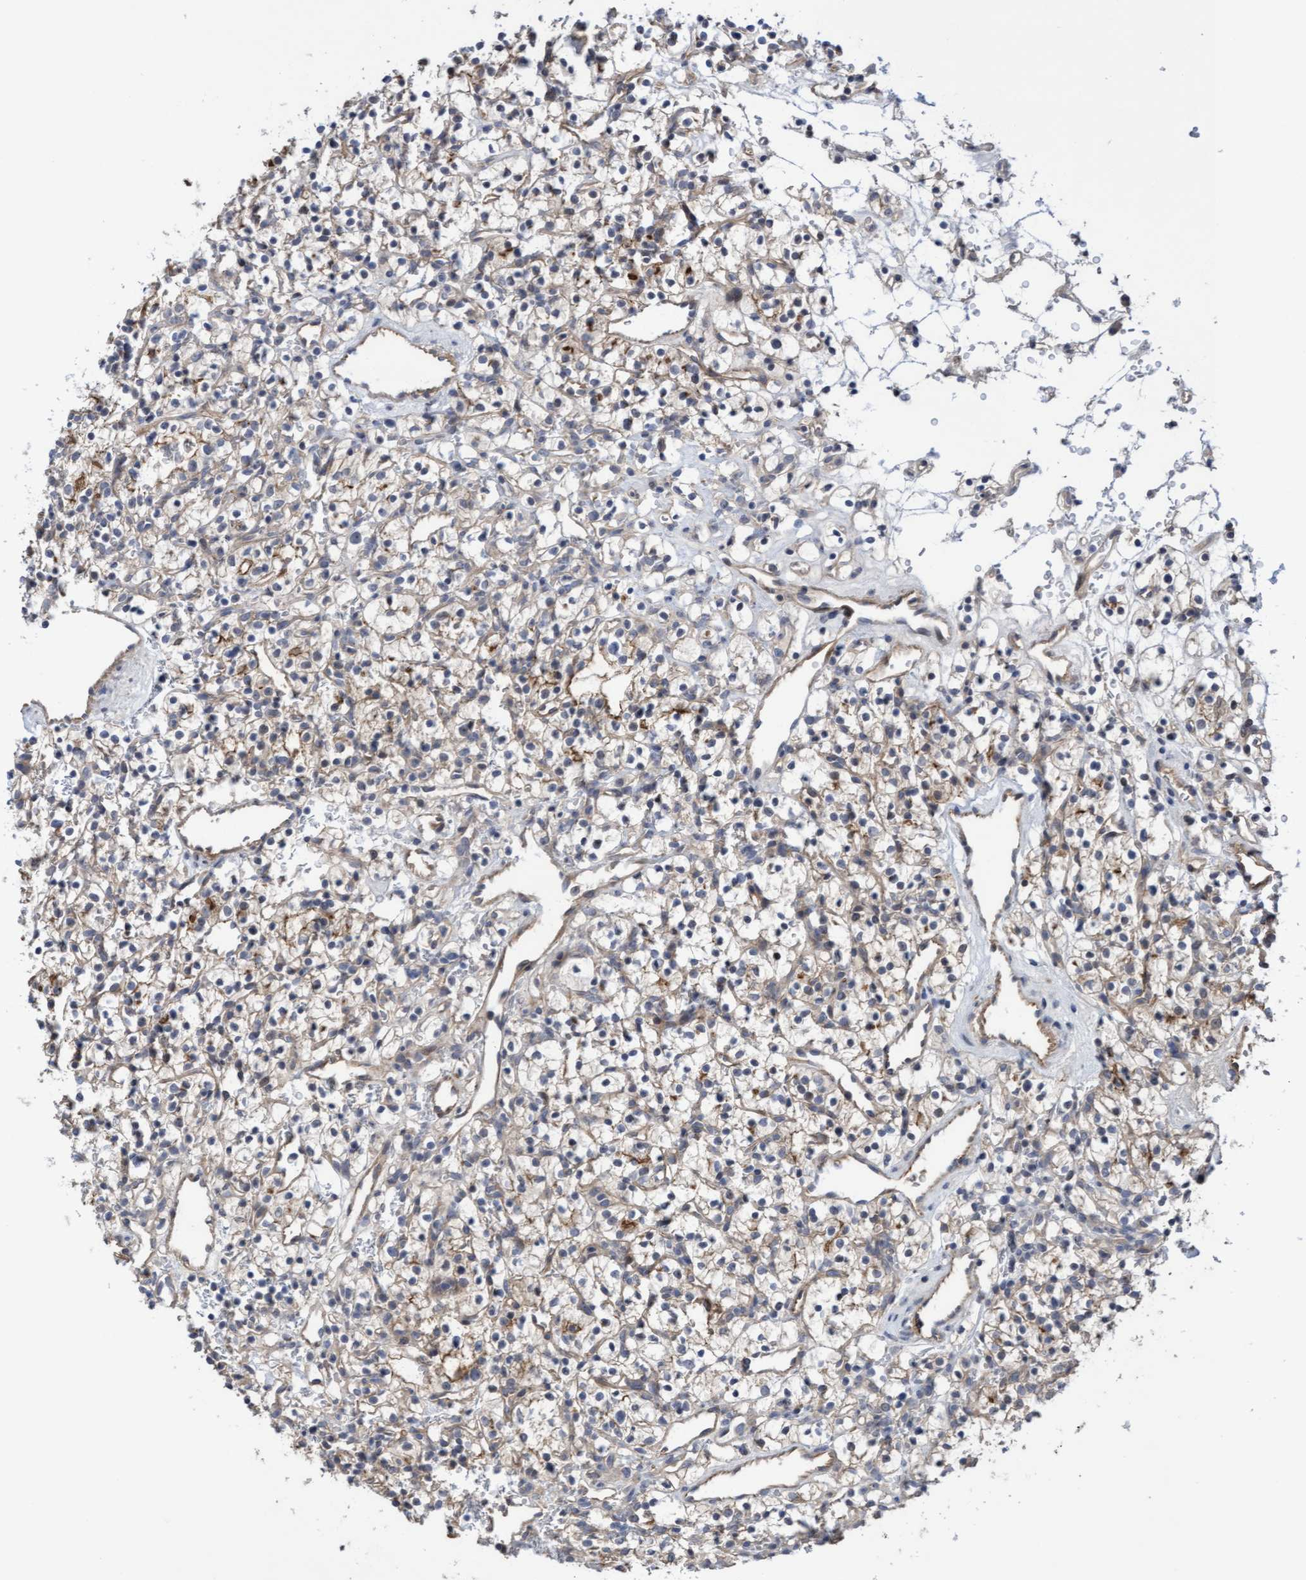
{"staining": {"intensity": "weak", "quantity": "<25%", "location": "cytoplasmic/membranous"}, "tissue": "renal cancer", "cell_type": "Tumor cells", "image_type": "cancer", "snomed": [{"axis": "morphology", "description": "Adenocarcinoma, NOS"}, {"axis": "topography", "description": "Kidney"}], "caption": "IHC image of neoplastic tissue: human renal cancer stained with DAB (3,3'-diaminobenzidine) exhibits no significant protein positivity in tumor cells.", "gene": "COBL", "patient": {"sex": "female", "age": 57}}